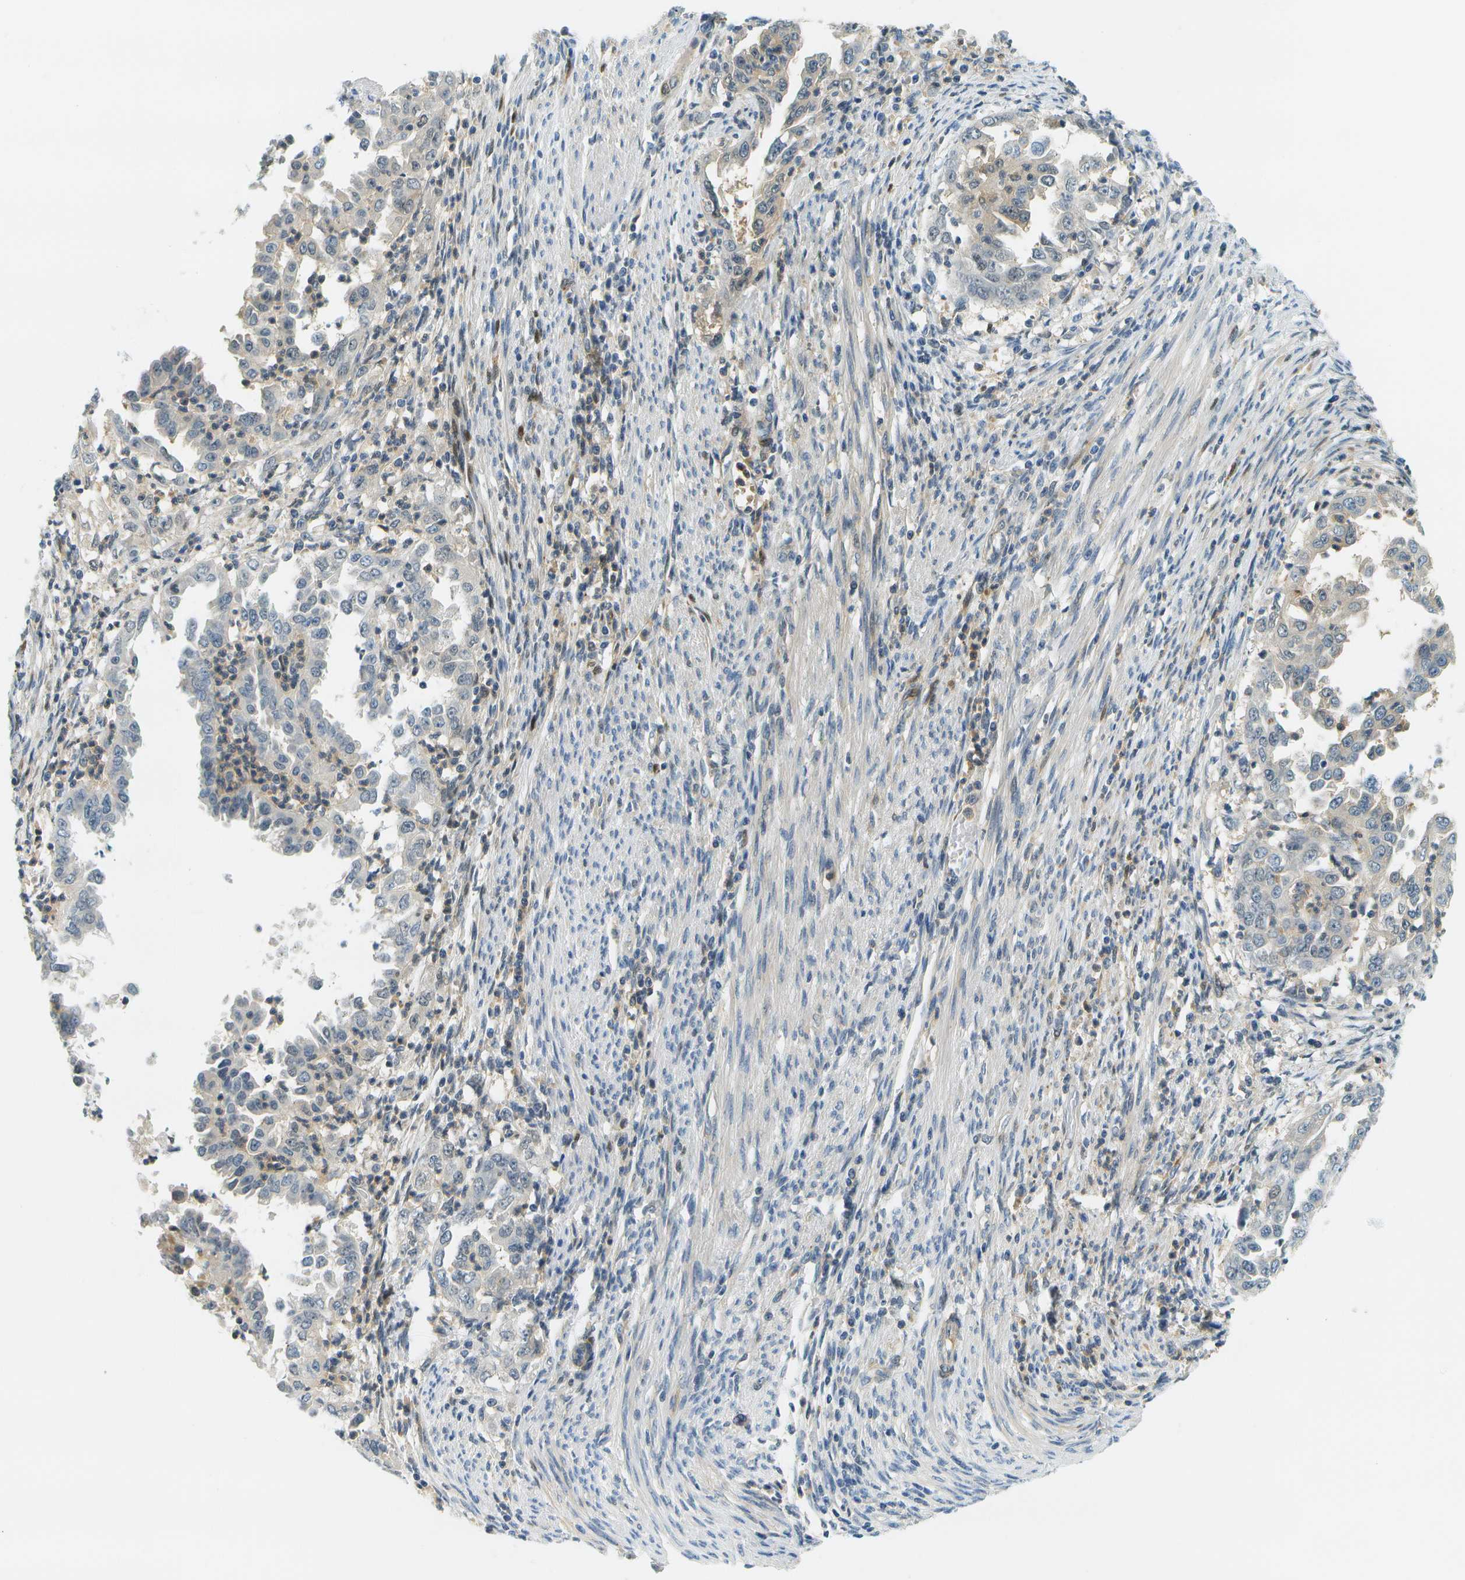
{"staining": {"intensity": "weak", "quantity": "<25%", "location": "cytoplasmic/membranous"}, "tissue": "endometrial cancer", "cell_type": "Tumor cells", "image_type": "cancer", "snomed": [{"axis": "morphology", "description": "Adenocarcinoma, NOS"}, {"axis": "topography", "description": "Endometrium"}], "caption": "Tumor cells are negative for brown protein staining in endometrial cancer.", "gene": "RASGRP2", "patient": {"sex": "female", "age": 85}}